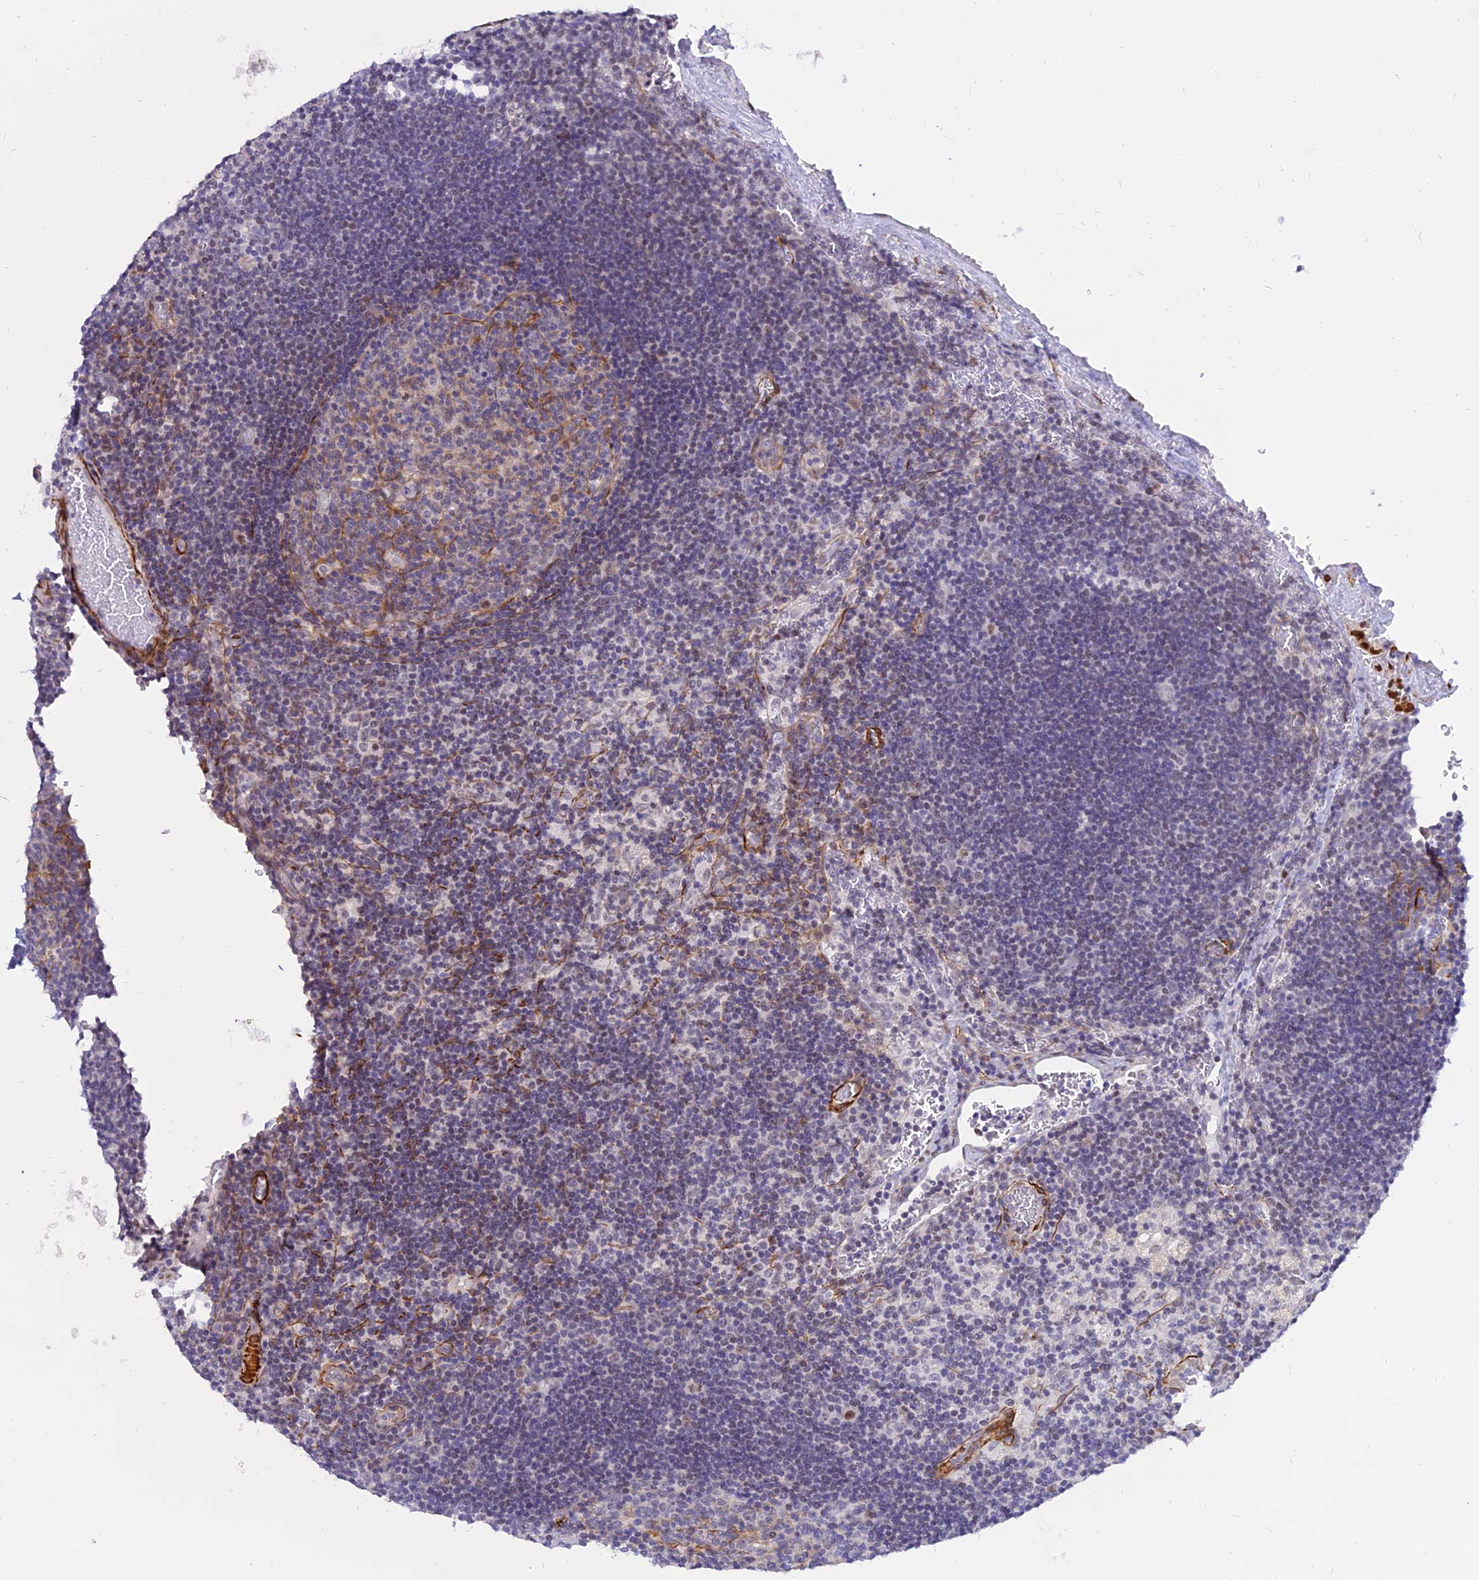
{"staining": {"intensity": "negative", "quantity": "none", "location": "none"}, "tissue": "lymph node", "cell_type": "Germinal center cells", "image_type": "normal", "snomed": [{"axis": "morphology", "description": "Normal tissue, NOS"}, {"axis": "topography", "description": "Lymph node"}], "caption": "An immunohistochemistry (IHC) image of normal lymph node is shown. There is no staining in germinal center cells of lymph node. (DAB immunohistochemistry visualized using brightfield microscopy, high magnification).", "gene": "CENPV", "patient": {"sex": "female", "age": 73}}